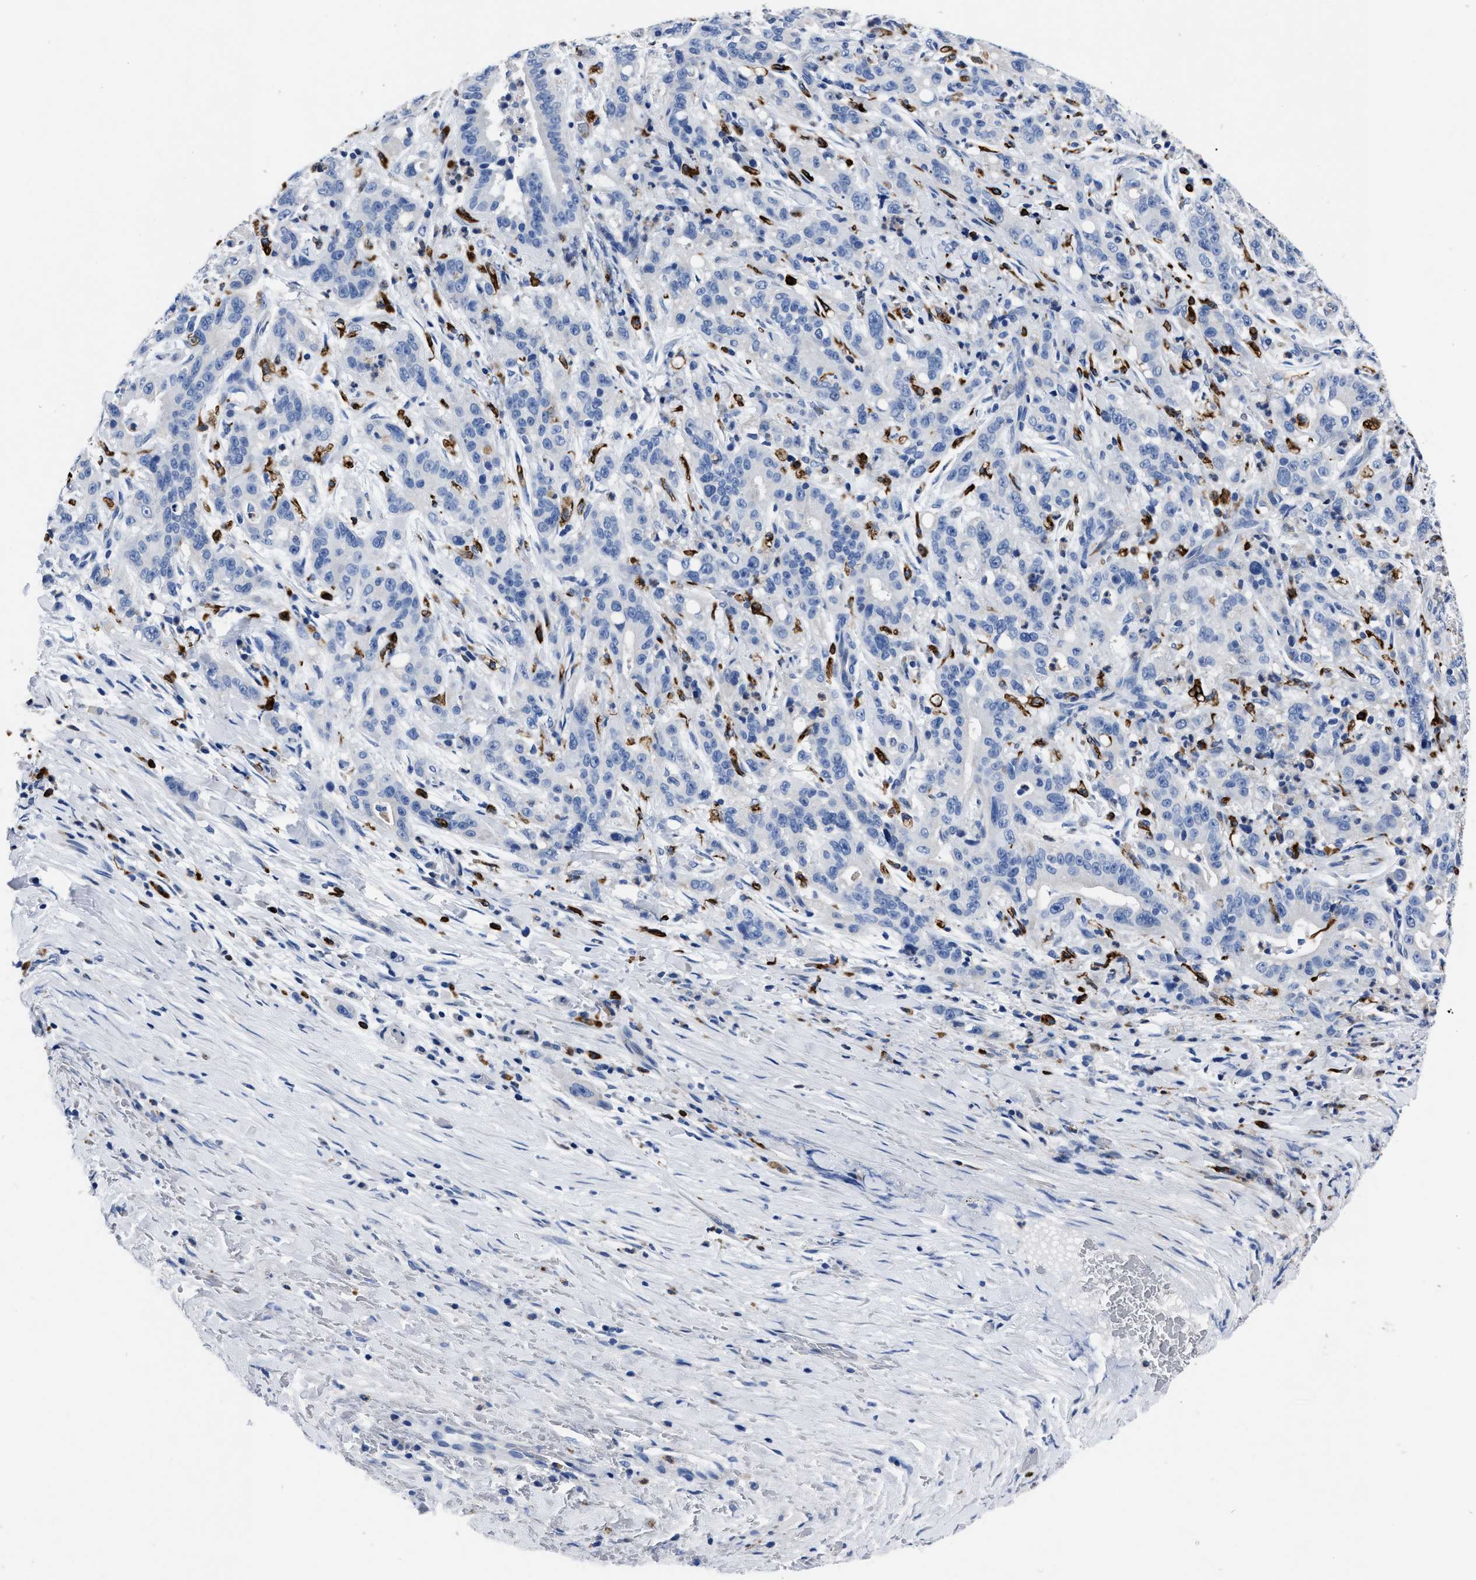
{"staining": {"intensity": "negative", "quantity": "none", "location": "none"}, "tissue": "liver cancer", "cell_type": "Tumor cells", "image_type": "cancer", "snomed": [{"axis": "morphology", "description": "Cholangiocarcinoma"}, {"axis": "topography", "description": "Liver"}], "caption": "This is an immunohistochemistry micrograph of human liver cancer. There is no expression in tumor cells.", "gene": "OR10G3", "patient": {"sex": "female", "age": 38}}